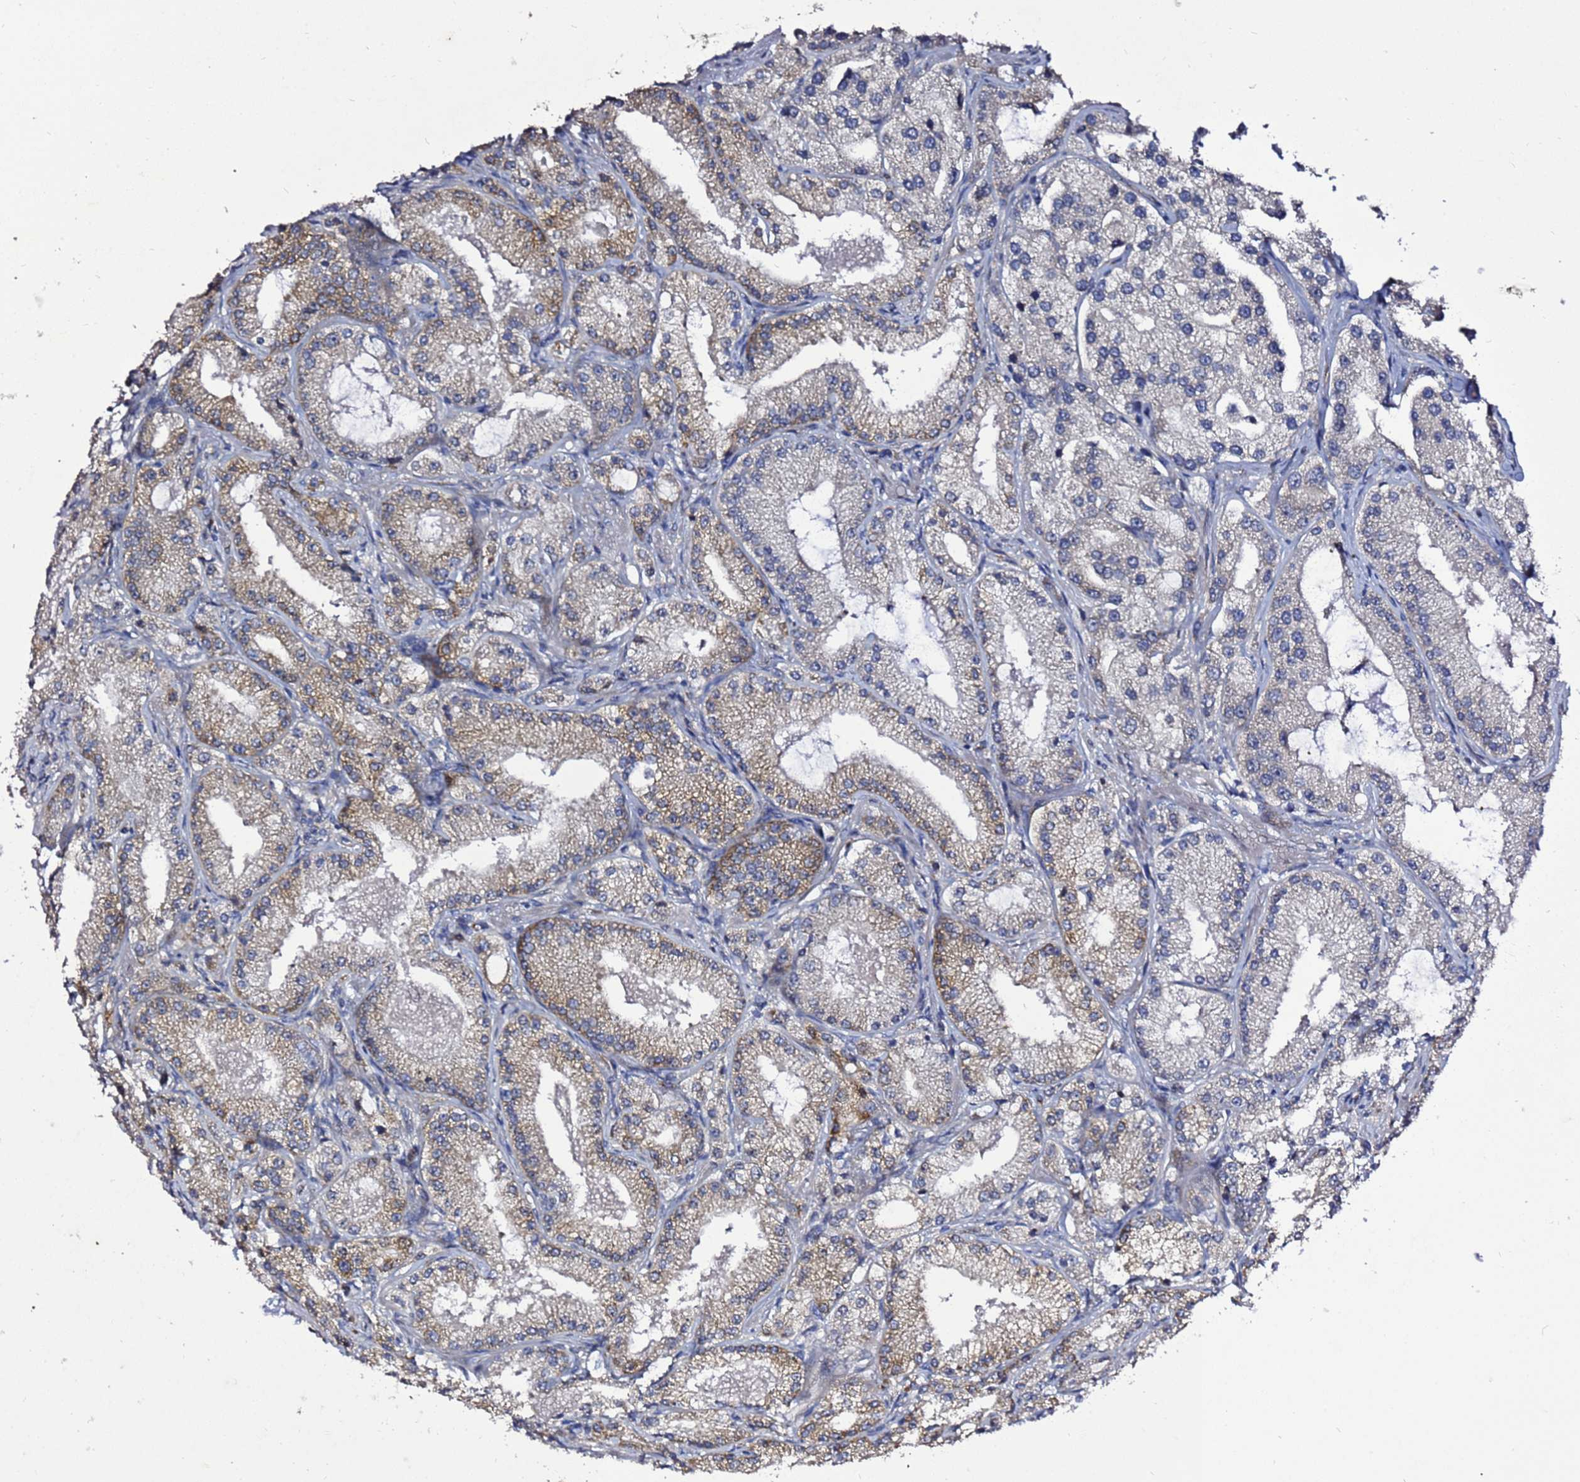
{"staining": {"intensity": "weak", "quantity": "25%-75%", "location": "cytoplasmic/membranous"}, "tissue": "prostate cancer", "cell_type": "Tumor cells", "image_type": "cancer", "snomed": [{"axis": "morphology", "description": "Adenocarcinoma, Low grade"}, {"axis": "topography", "description": "Prostate"}], "caption": "Human prostate cancer (low-grade adenocarcinoma) stained with a brown dye demonstrates weak cytoplasmic/membranous positive positivity in about 25%-75% of tumor cells.", "gene": "NOL8", "patient": {"sex": "male", "age": 69}}